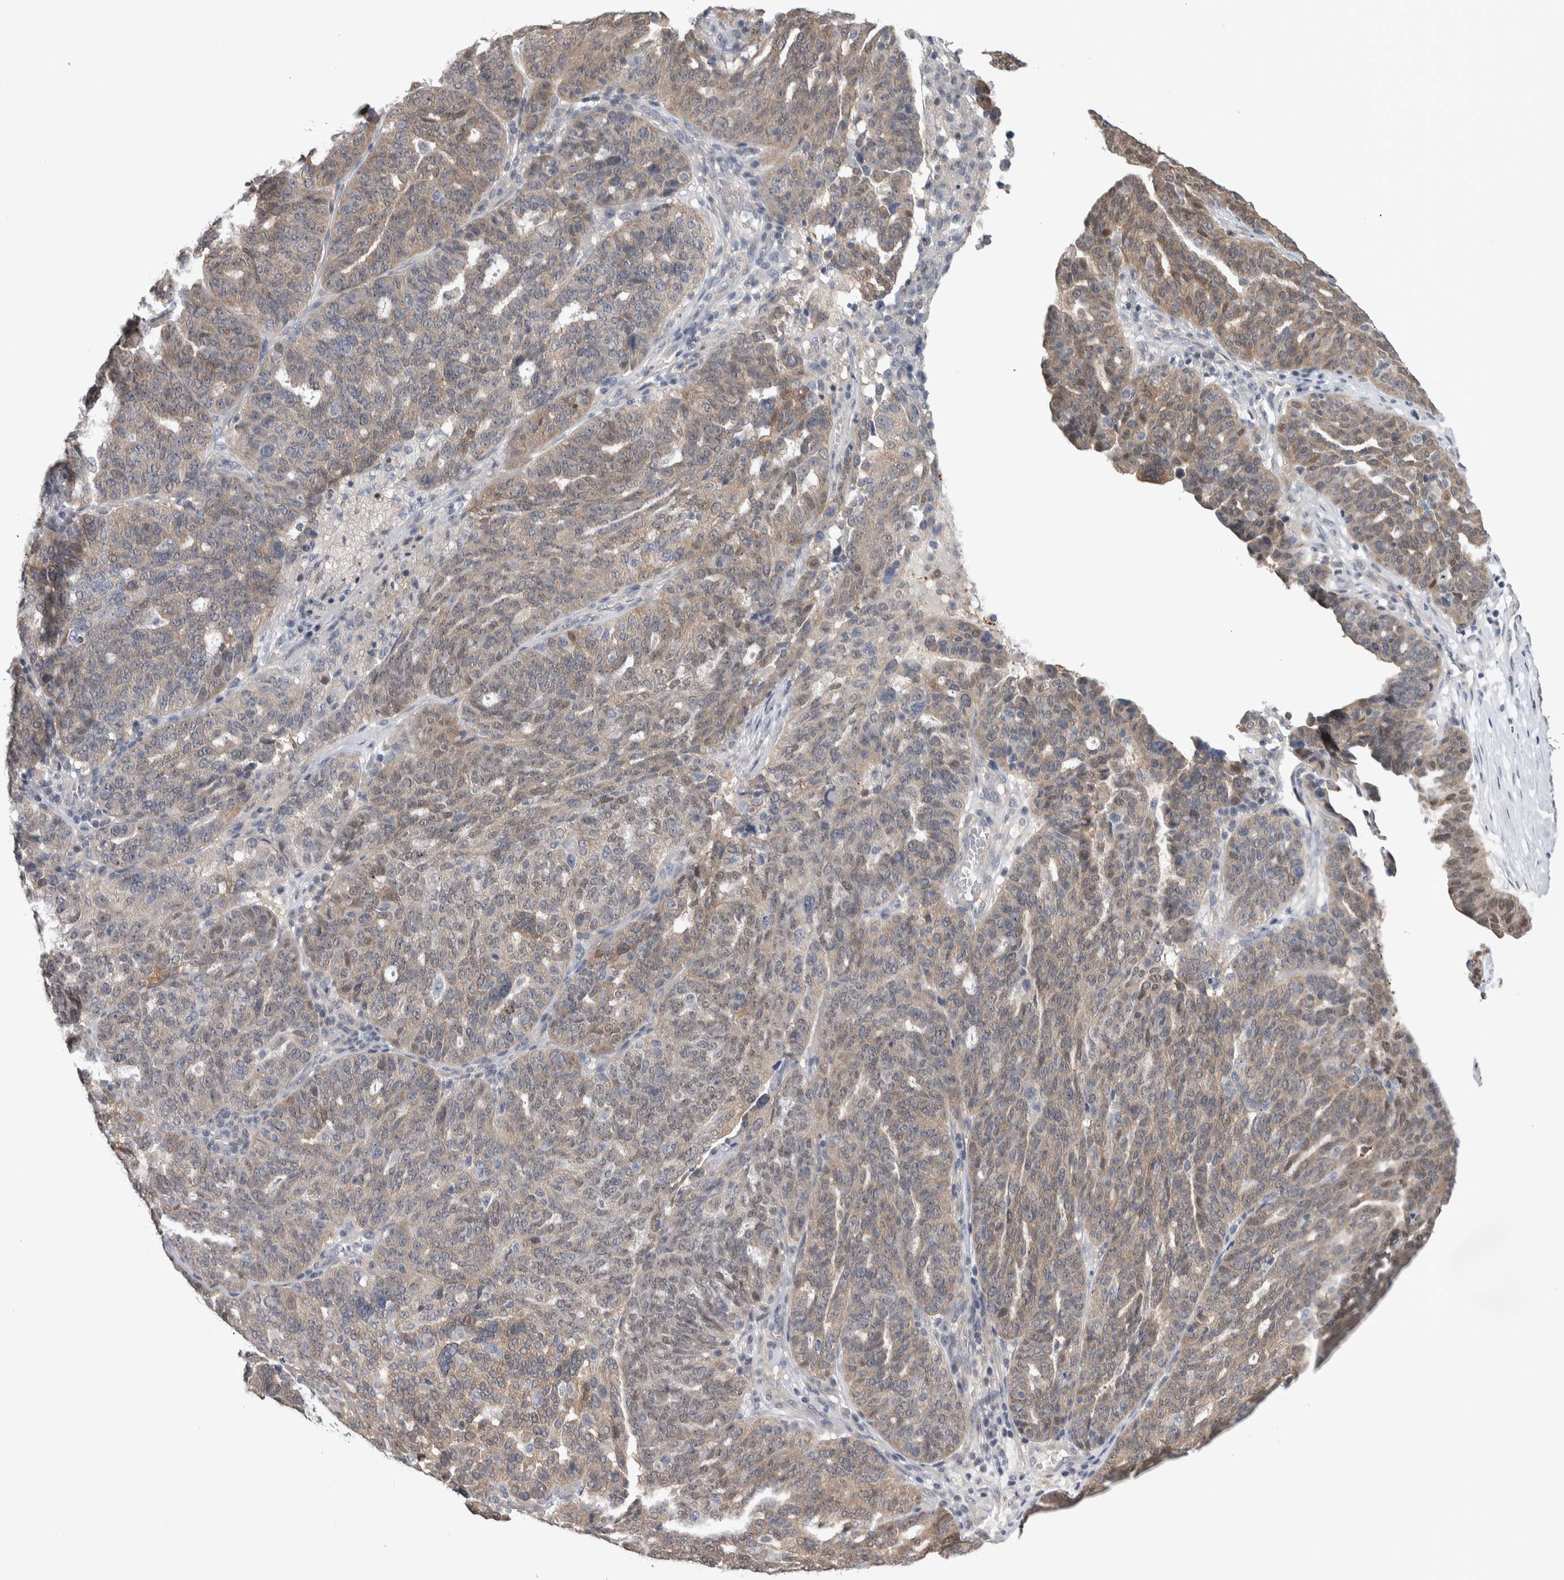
{"staining": {"intensity": "weak", "quantity": ">75%", "location": "cytoplasmic/membranous"}, "tissue": "ovarian cancer", "cell_type": "Tumor cells", "image_type": "cancer", "snomed": [{"axis": "morphology", "description": "Cystadenocarcinoma, serous, NOS"}, {"axis": "topography", "description": "Ovary"}], "caption": "Ovarian serous cystadenocarcinoma stained for a protein (brown) shows weak cytoplasmic/membranous positive staining in approximately >75% of tumor cells.", "gene": "TAX1BP1", "patient": {"sex": "female", "age": 59}}